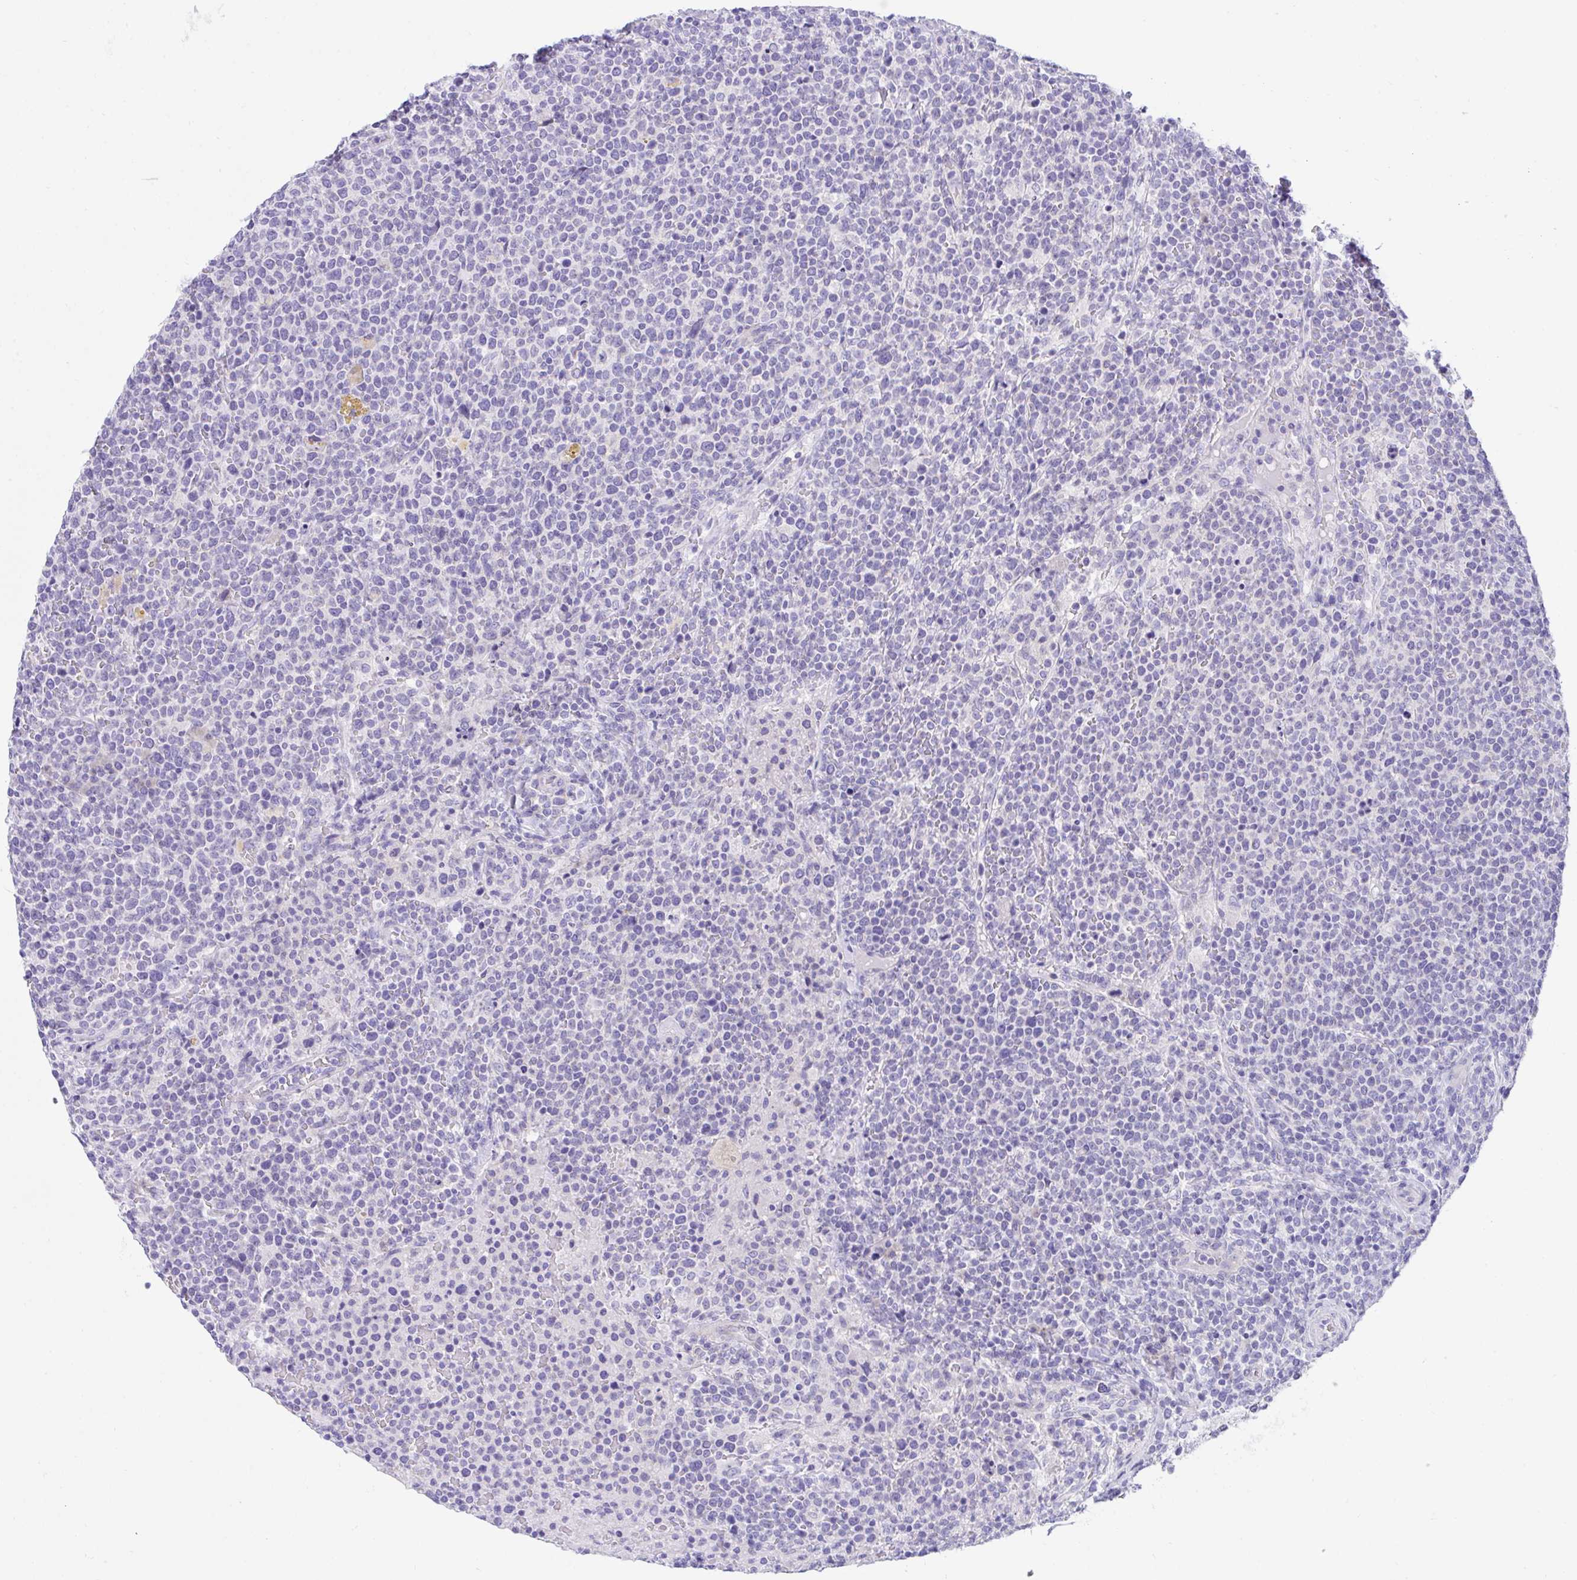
{"staining": {"intensity": "negative", "quantity": "none", "location": "none"}, "tissue": "lymphoma", "cell_type": "Tumor cells", "image_type": "cancer", "snomed": [{"axis": "morphology", "description": "Malignant lymphoma, non-Hodgkin's type, High grade"}, {"axis": "topography", "description": "Lymph node"}], "caption": "This is an IHC photomicrograph of lymphoma. There is no positivity in tumor cells.", "gene": "TMEM106B", "patient": {"sex": "male", "age": 61}}